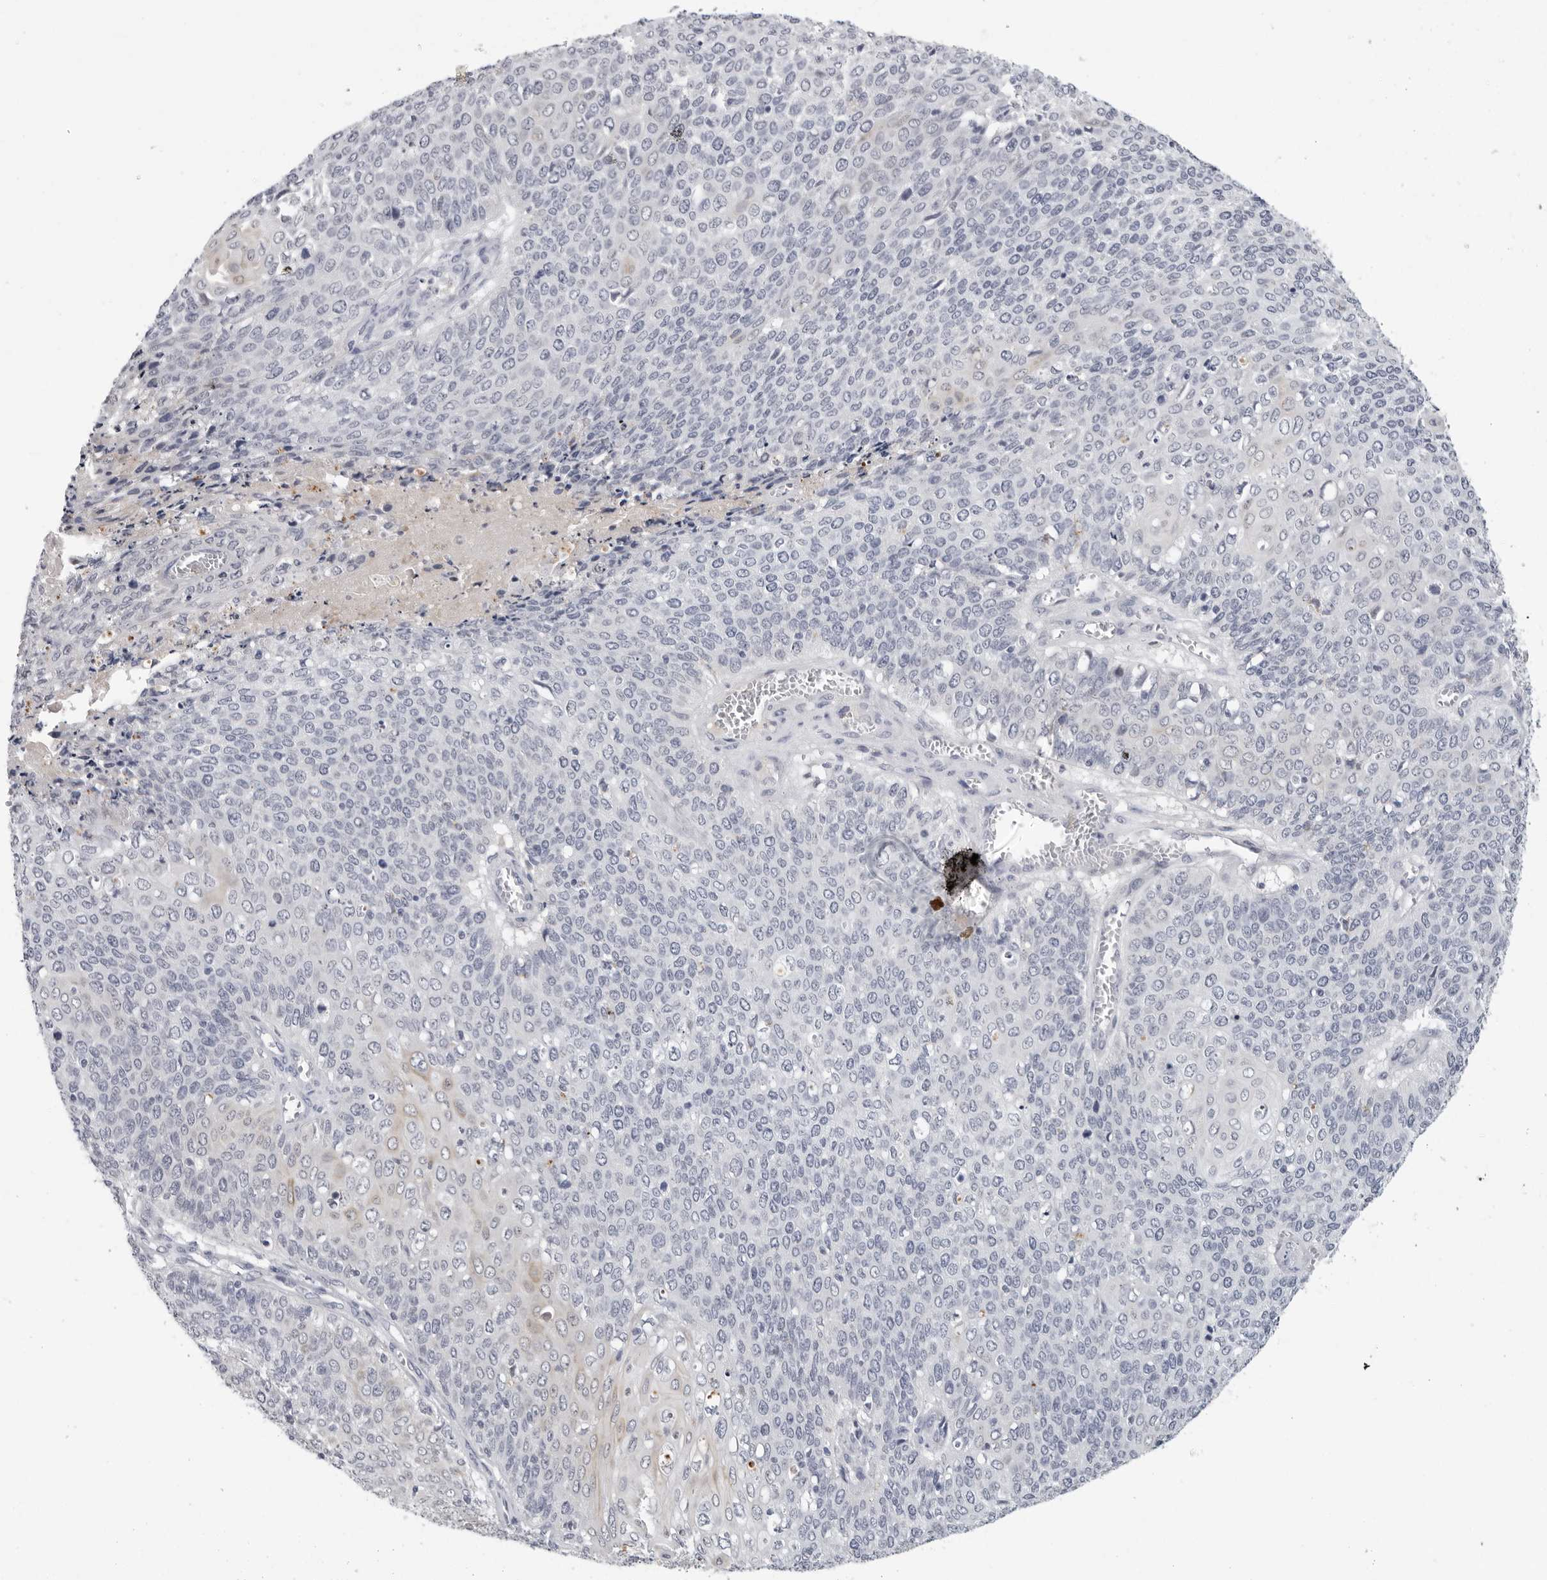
{"staining": {"intensity": "negative", "quantity": "none", "location": "none"}, "tissue": "cervical cancer", "cell_type": "Tumor cells", "image_type": "cancer", "snomed": [{"axis": "morphology", "description": "Squamous cell carcinoma, NOS"}, {"axis": "topography", "description": "Cervix"}], "caption": "High power microscopy micrograph of an immunohistochemistry (IHC) image of cervical cancer, revealing no significant expression in tumor cells.", "gene": "ZNF502", "patient": {"sex": "female", "age": 39}}